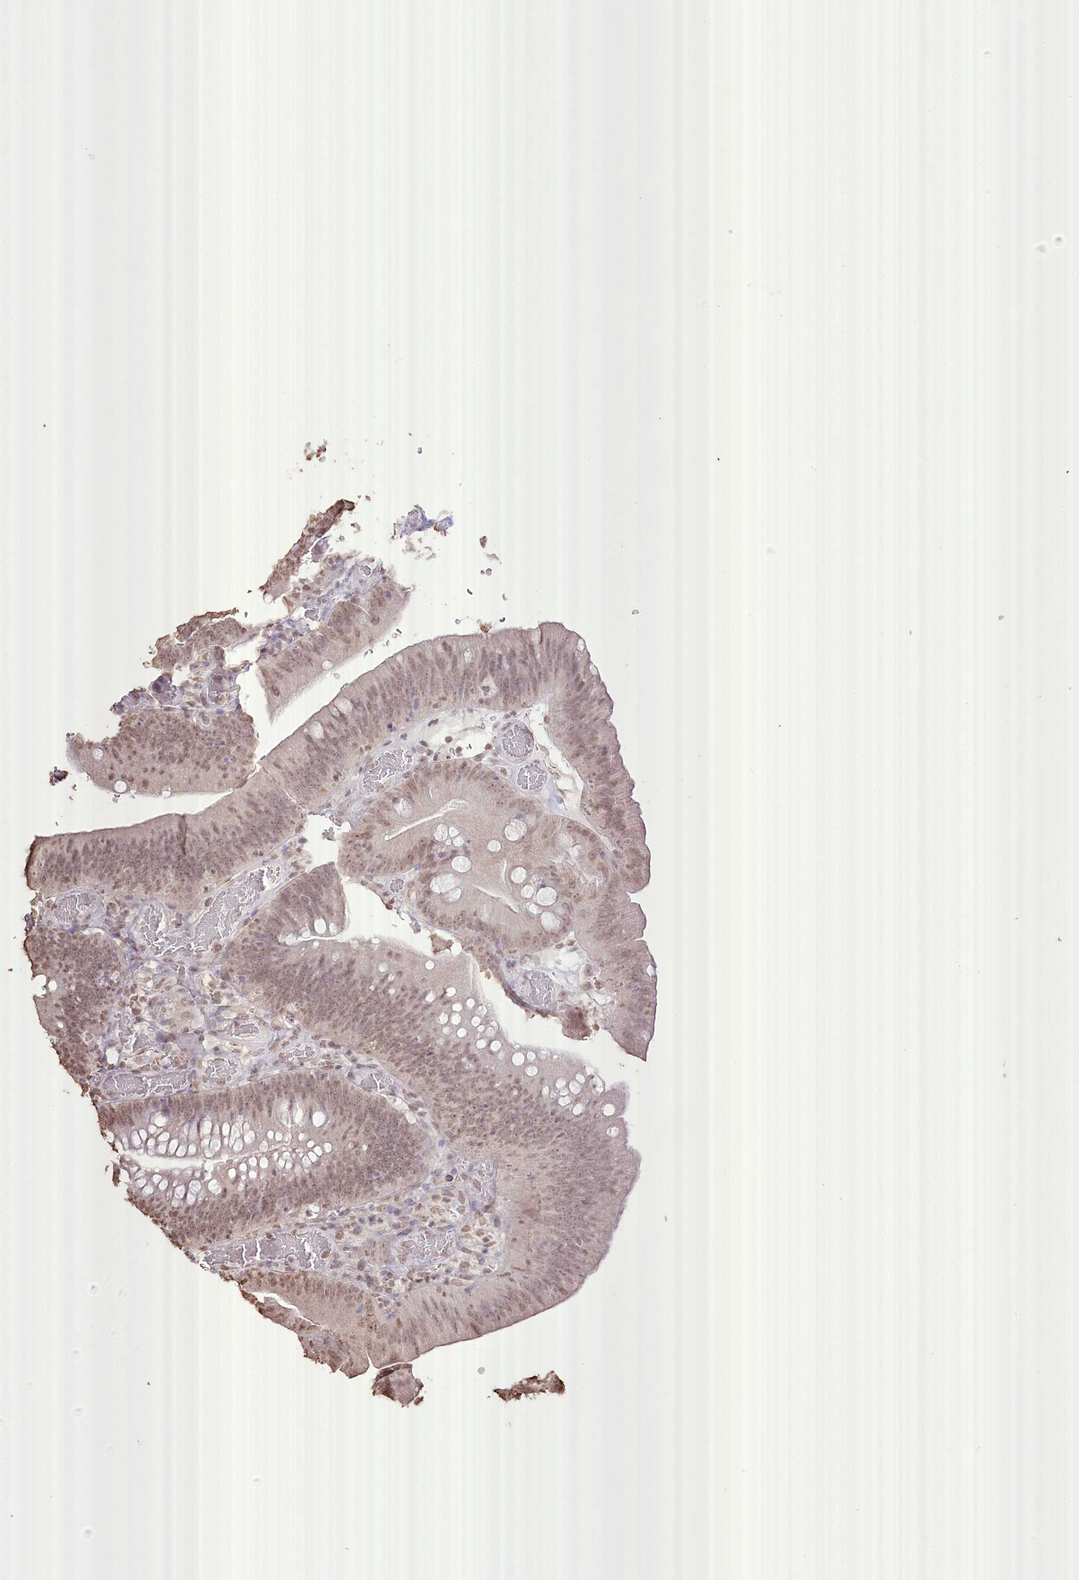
{"staining": {"intensity": "weak", "quantity": ">75%", "location": "nuclear"}, "tissue": "colorectal cancer", "cell_type": "Tumor cells", "image_type": "cancer", "snomed": [{"axis": "morphology", "description": "Normal tissue, NOS"}, {"axis": "topography", "description": "Colon"}], "caption": "A brown stain shows weak nuclear expression of a protein in human colorectal cancer tumor cells.", "gene": "SLC39A10", "patient": {"sex": "female", "age": 82}}